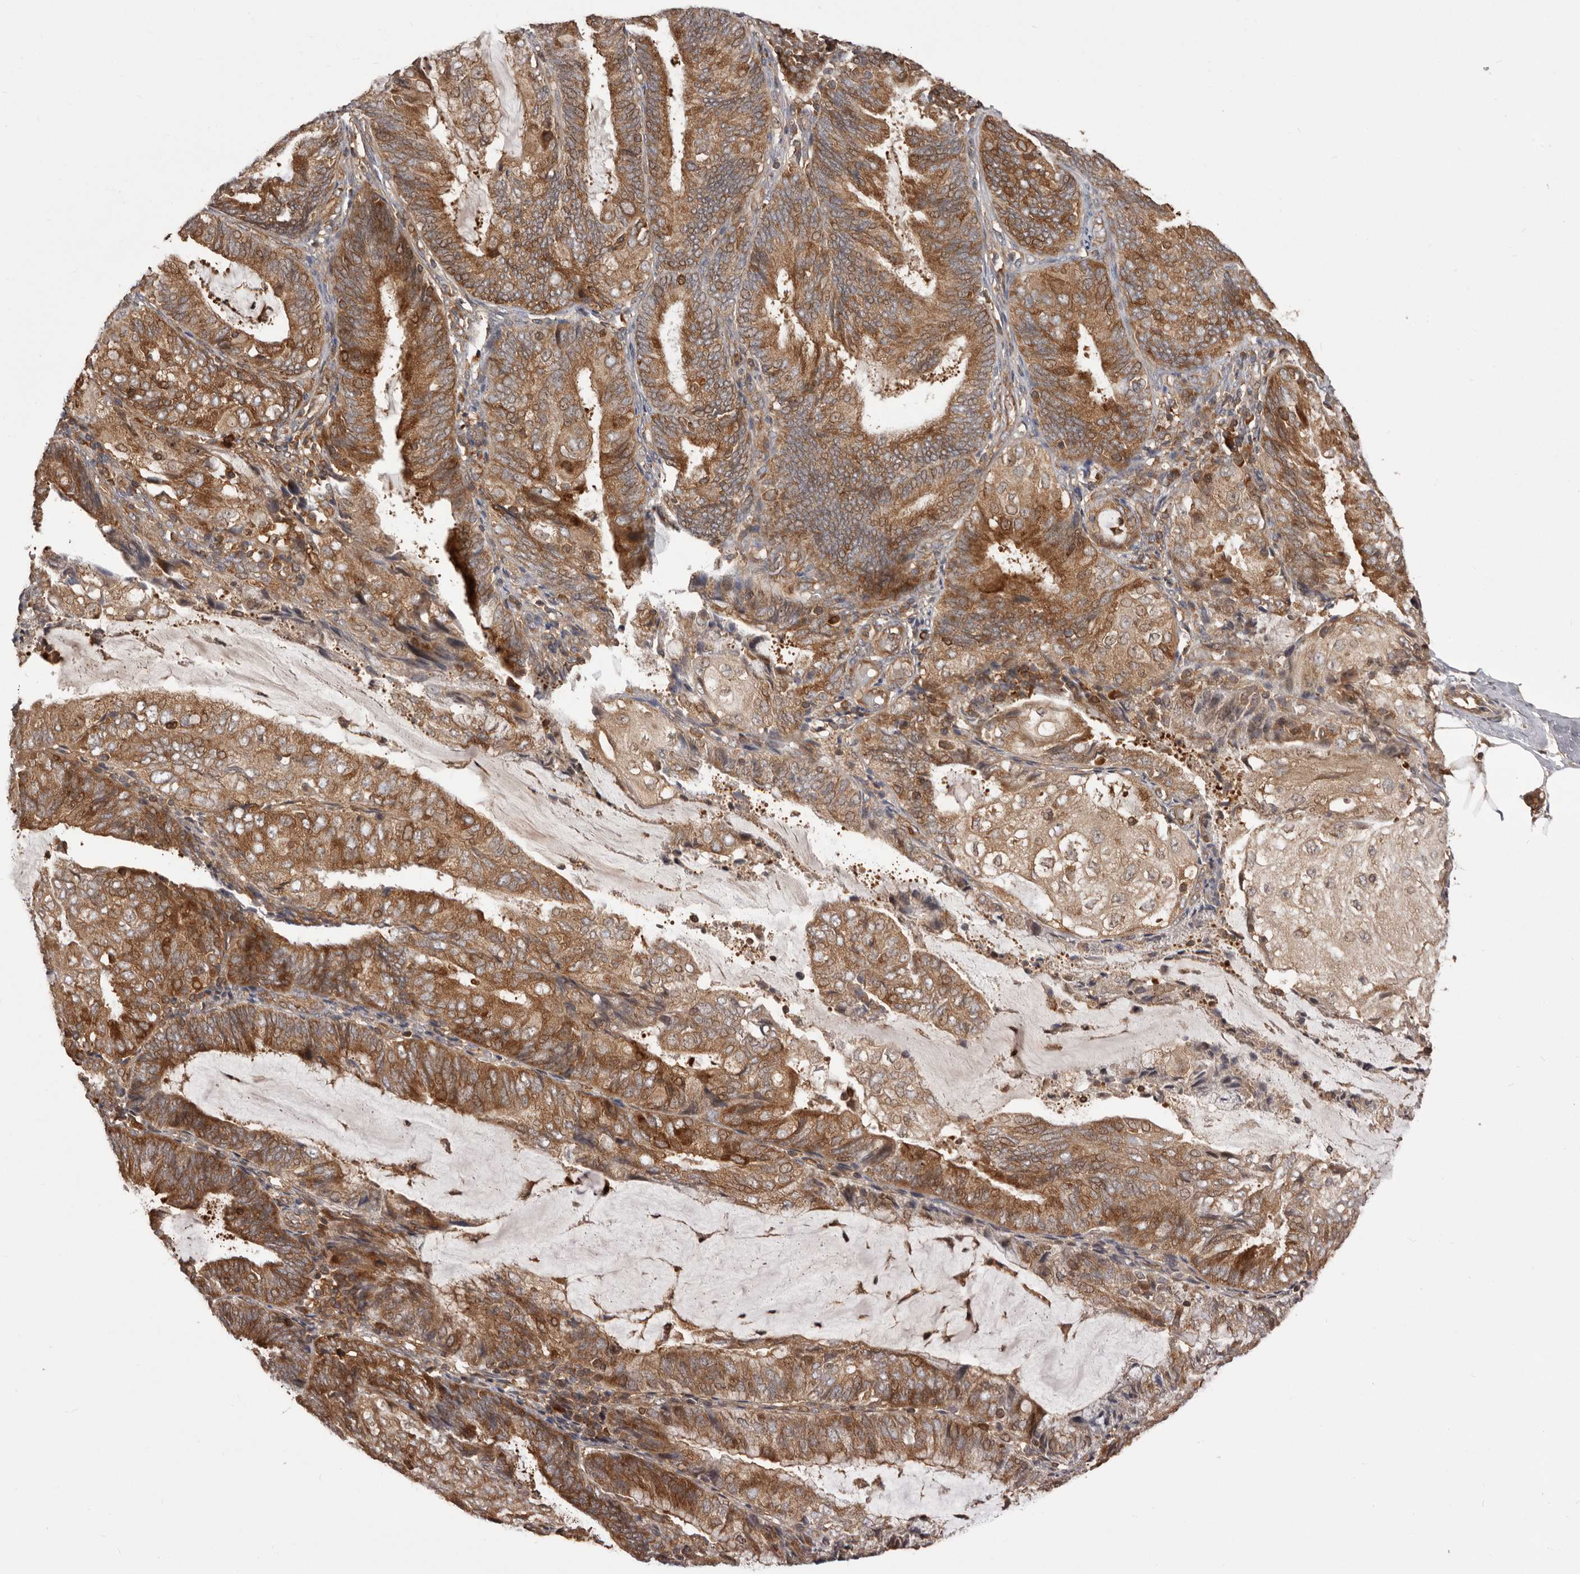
{"staining": {"intensity": "moderate", "quantity": ">75%", "location": "cytoplasmic/membranous"}, "tissue": "endometrial cancer", "cell_type": "Tumor cells", "image_type": "cancer", "snomed": [{"axis": "morphology", "description": "Adenocarcinoma, NOS"}, {"axis": "topography", "description": "Endometrium"}], "caption": "There is medium levels of moderate cytoplasmic/membranous staining in tumor cells of adenocarcinoma (endometrial), as demonstrated by immunohistochemical staining (brown color).", "gene": "HBS1L", "patient": {"sex": "female", "age": 81}}